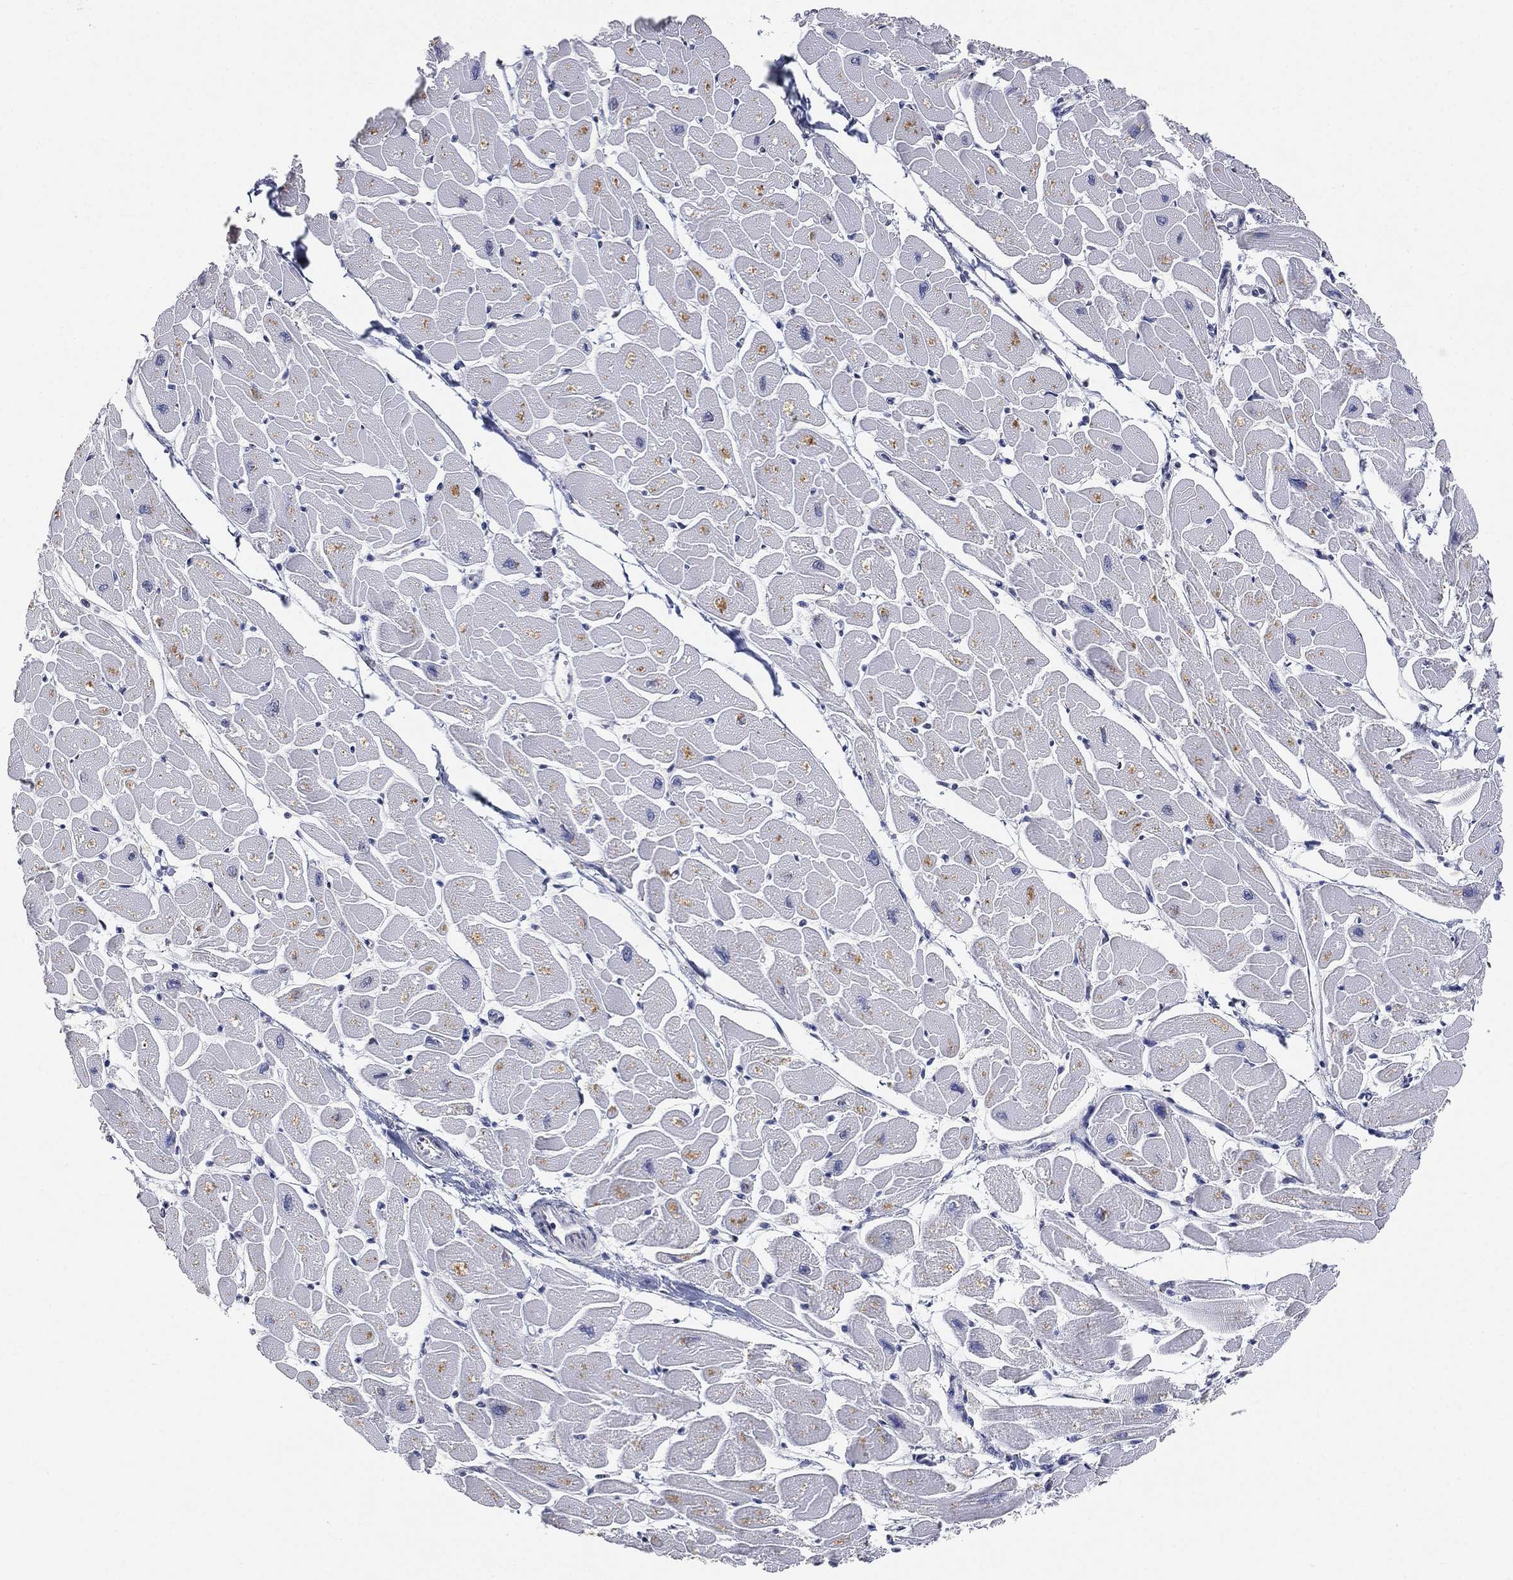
{"staining": {"intensity": "strong", "quantity": "25%-75%", "location": "cytoplasmic/membranous"}, "tissue": "heart muscle", "cell_type": "Cardiomyocytes", "image_type": "normal", "snomed": [{"axis": "morphology", "description": "Normal tissue, NOS"}, {"axis": "topography", "description": "Heart"}], "caption": "The immunohistochemical stain shows strong cytoplasmic/membranous staining in cardiomyocytes of unremarkable heart muscle. (DAB (3,3'-diaminobenzidine) = brown stain, brightfield microscopy at high magnification).", "gene": "TICAM1", "patient": {"sex": "male", "age": 57}}